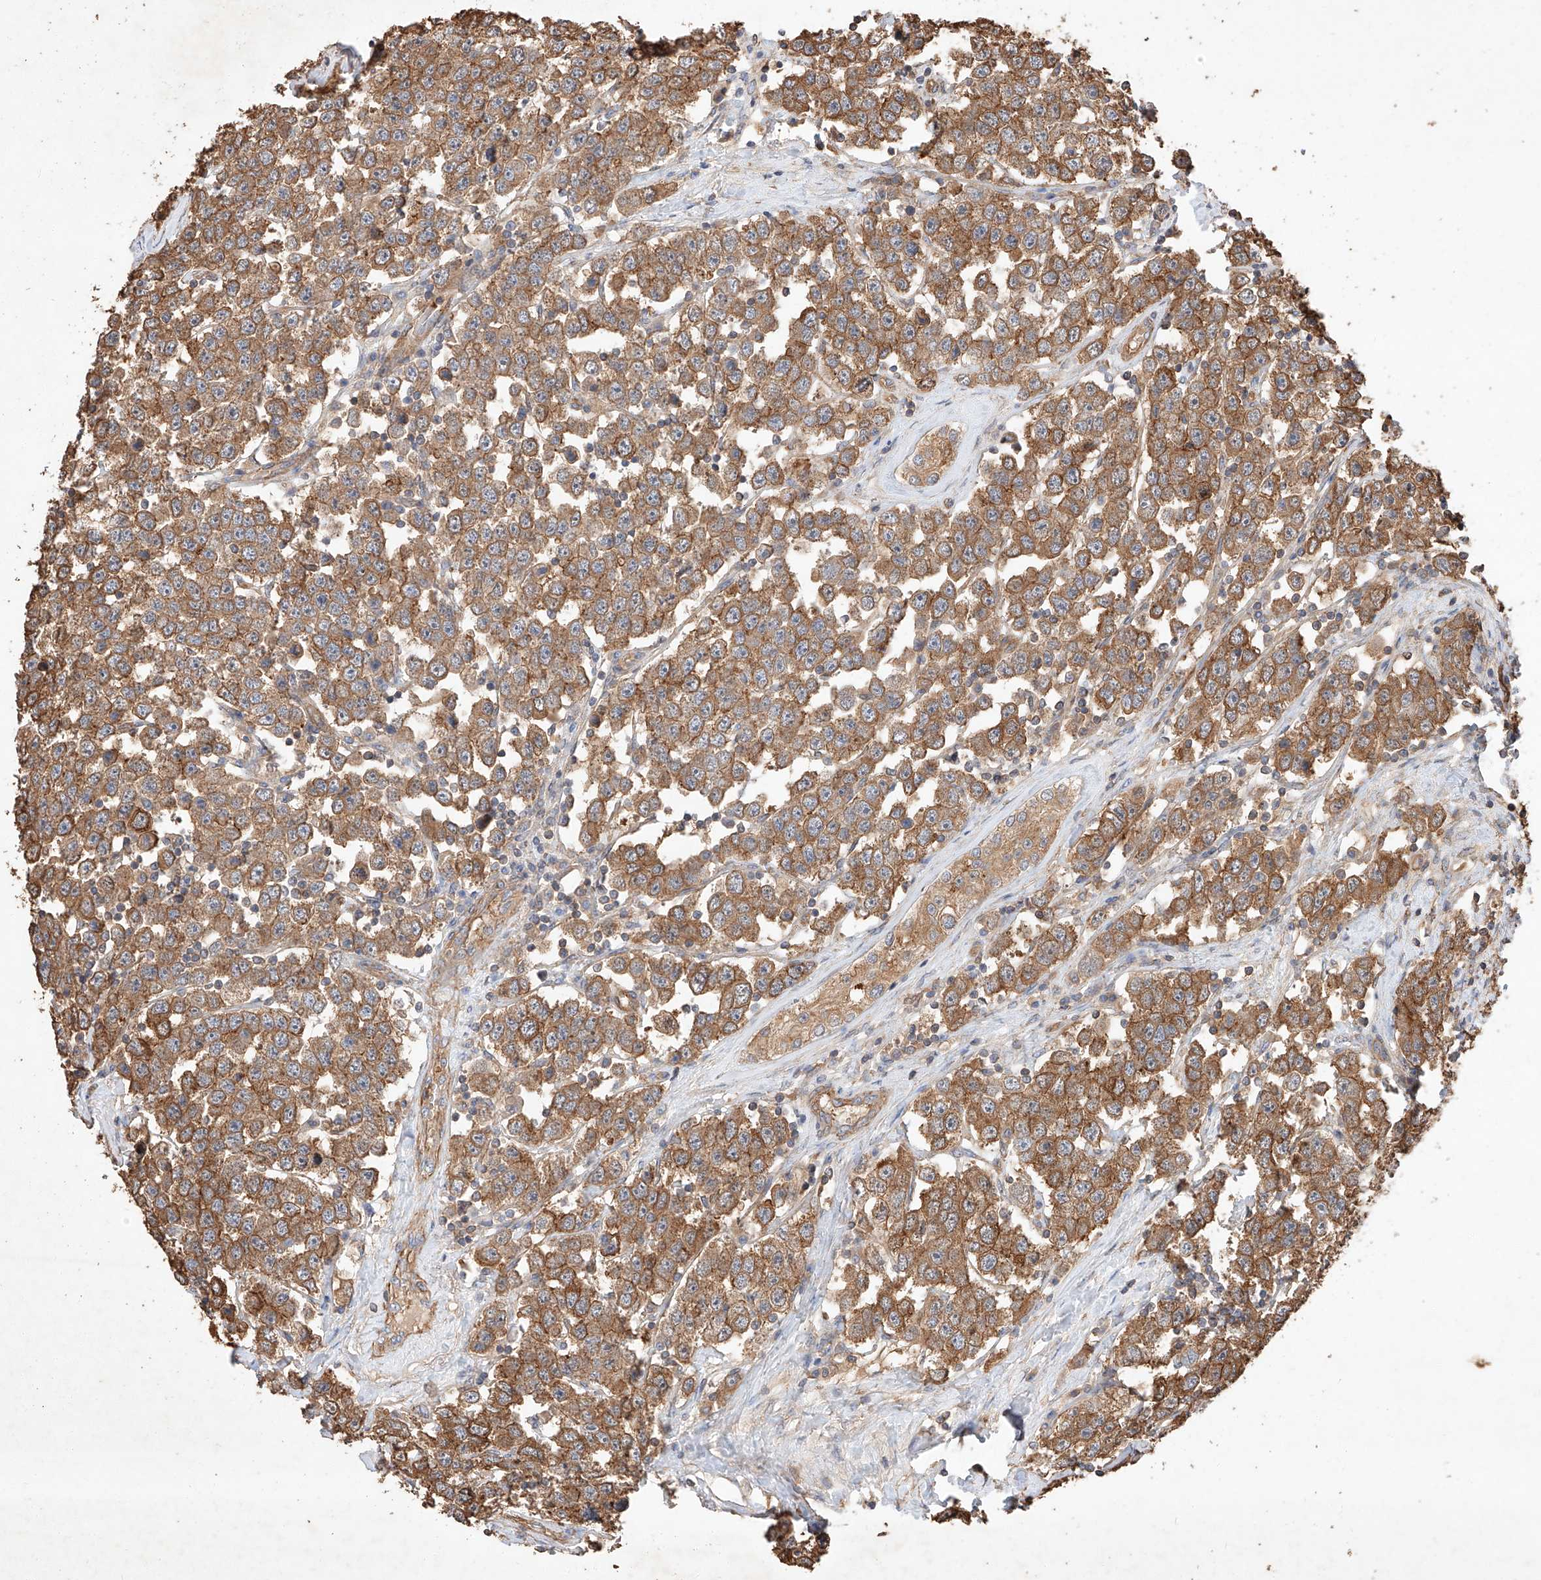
{"staining": {"intensity": "moderate", "quantity": ">75%", "location": "cytoplasmic/membranous"}, "tissue": "testis cancer", "cell_type": "Tumor cells", "image_type": "cancer", "snomed": [{"axis": "morphology", "description": "Seminoma, NOS"}, {"axis": "topography", "description": "Testis"}], "caption": "Immunohistochemistry photomicrograph of testis cancer stained for a protein (brown), which exhibits medium levels of moderate cytoplasmic/membranous positivity in approximately >75% of tumor cells.", "gene": "GHDC", "patient": {"sex": "male", "age": 28}}